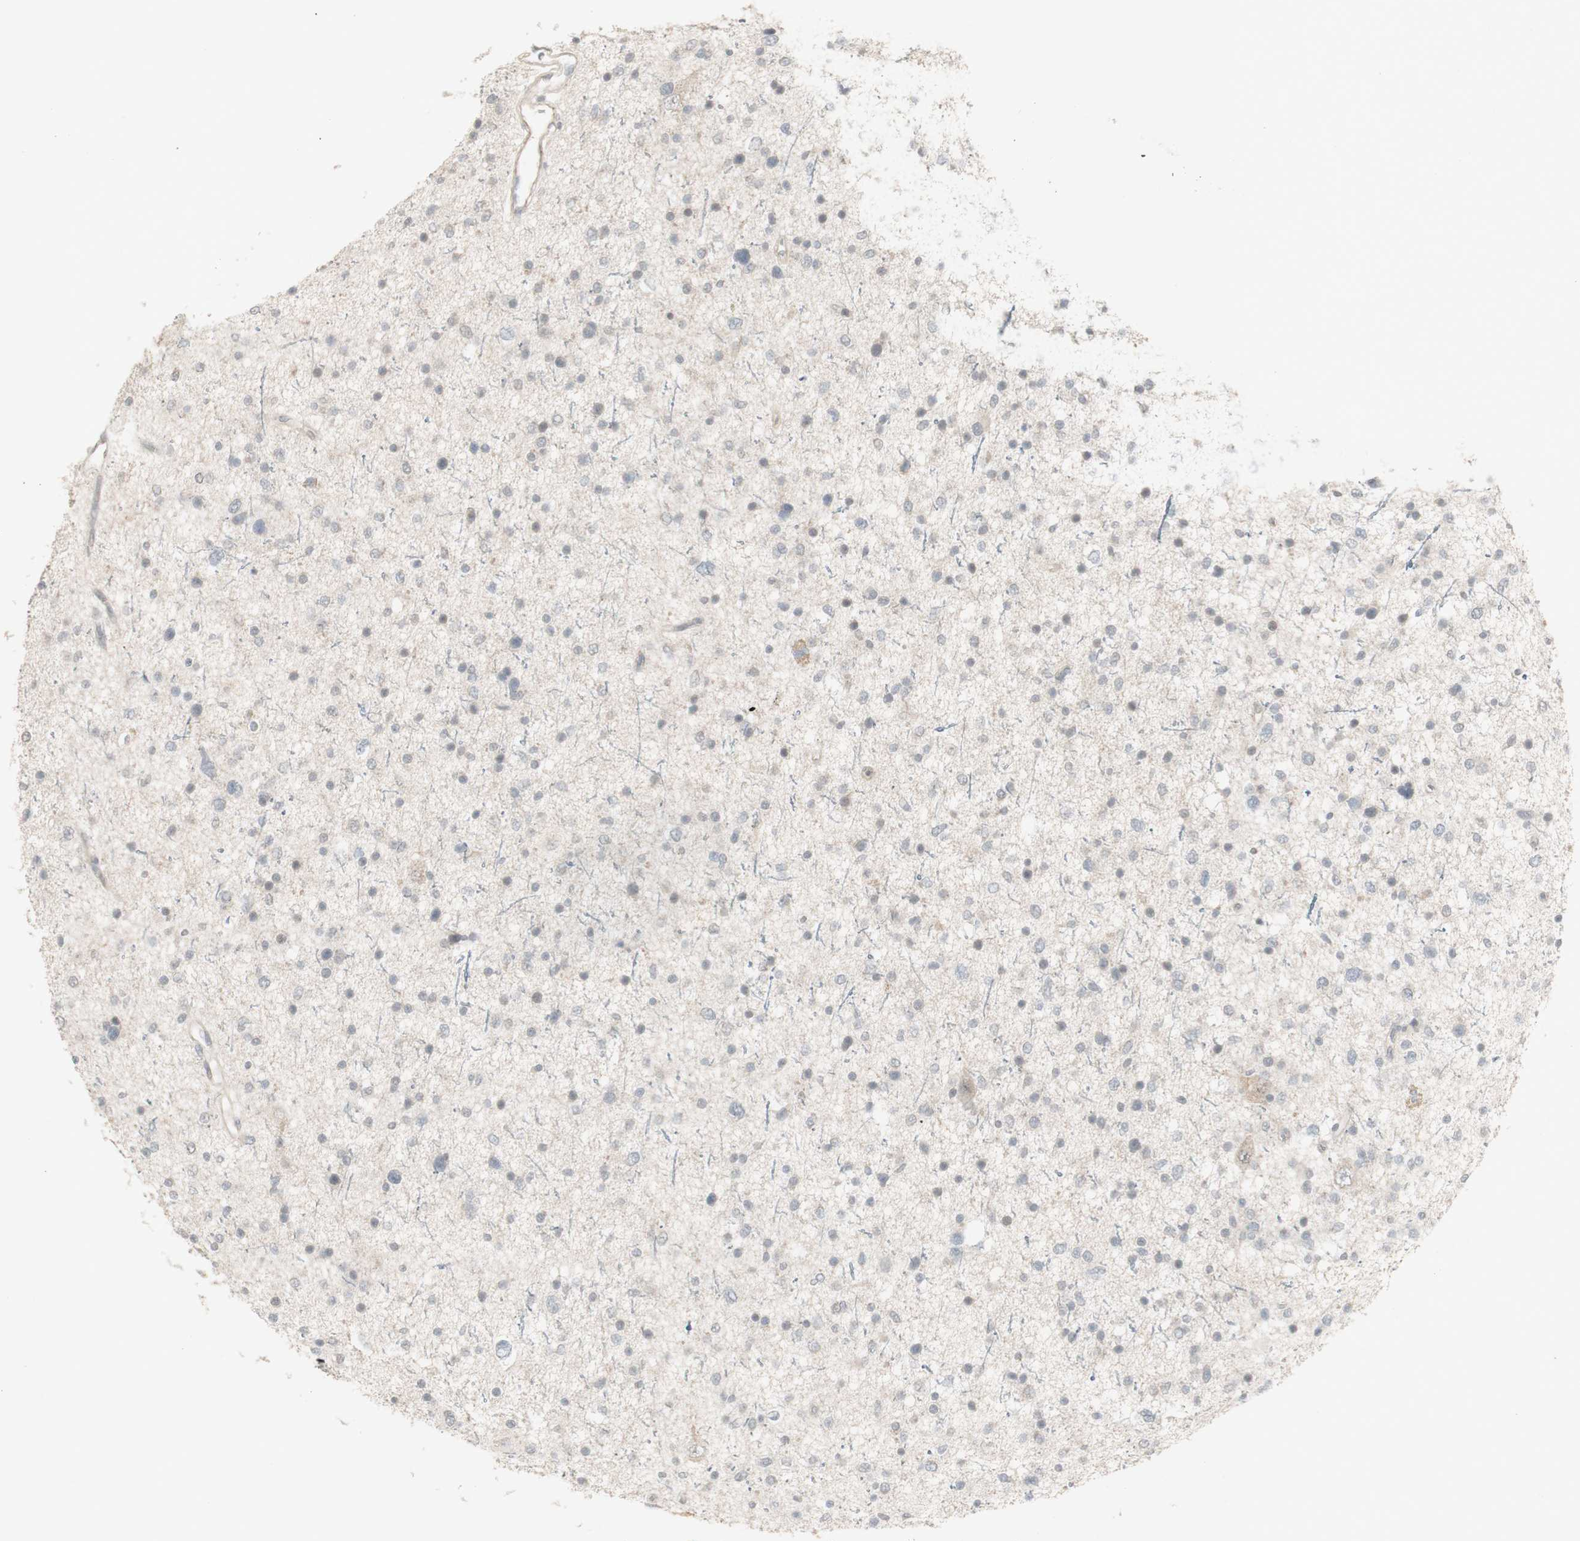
{"staining": {"intensity": "negative", "quantity": "none", "location": "none"}, "tissue": "glioma", "cell_type": "Tumor cells", "image_type": "cancer", "snomed": [{"axis": "morphology", "description": "Glioma, malignant, Low grade"}, {"axis": "topography", "description": "Brain"}], "caption": "This photomicrograph is of malignant glioma (low-grade) stained with immunohistochemistry to label a protein in brown with the nuclei are counter-stained blue. There is no positivity in tumor cells.", "gene": "C1orf116", "patient": {"sex": "female", "age": 37}}